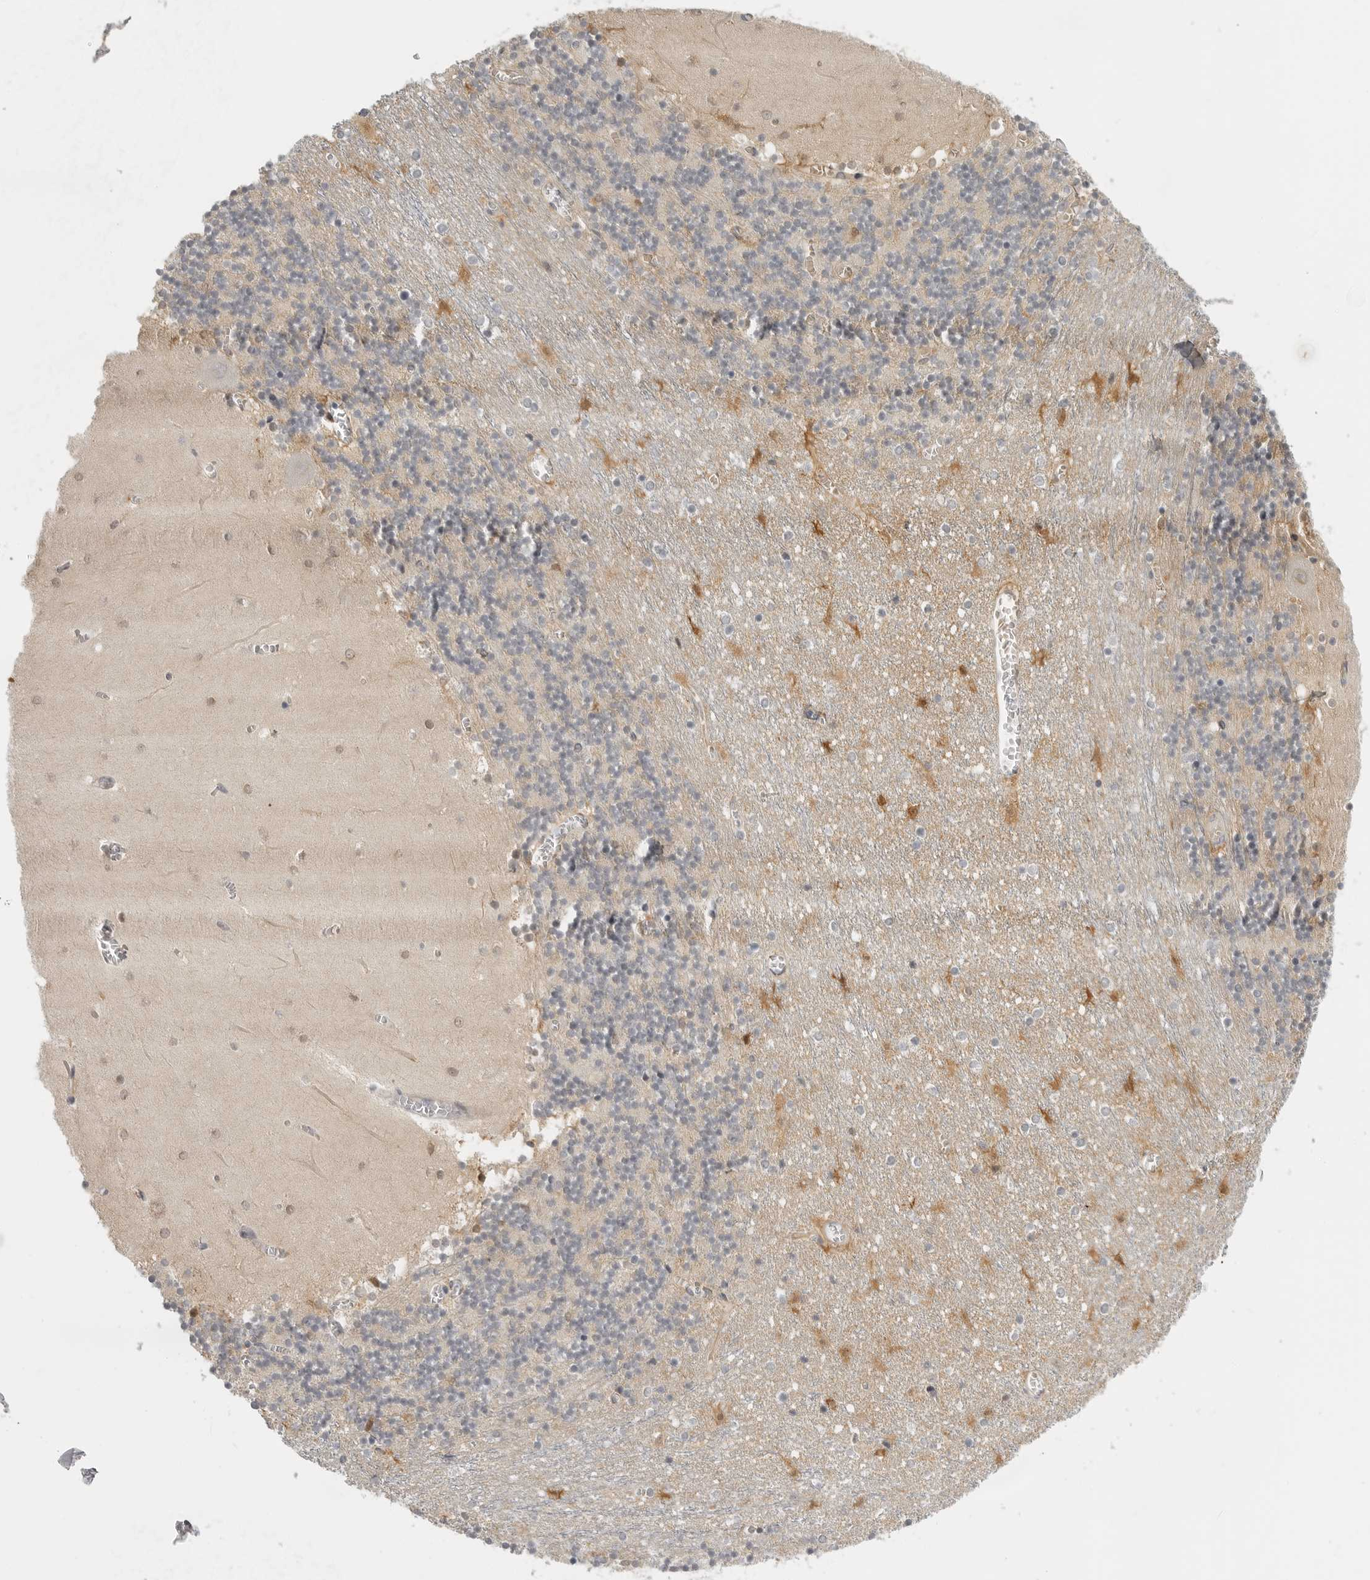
{"staining": {"intensity": "negative", "quantity": "none", "location": "none"}, "tissue": "cerebellum", "cell_type": "Cells in granular layer", "image_type": "normal", "snomed": [{"axis": "morphology", "description": "Normal tissue, NOS"}, {"axis": "topography", "description": "Cerebellum"}], "caption": "Photomicrograph shows no protein expression in cells in granular layer of normal cerebellum.", "gene": "CTIF", "patient": {"sex": "female", "age": 28}}